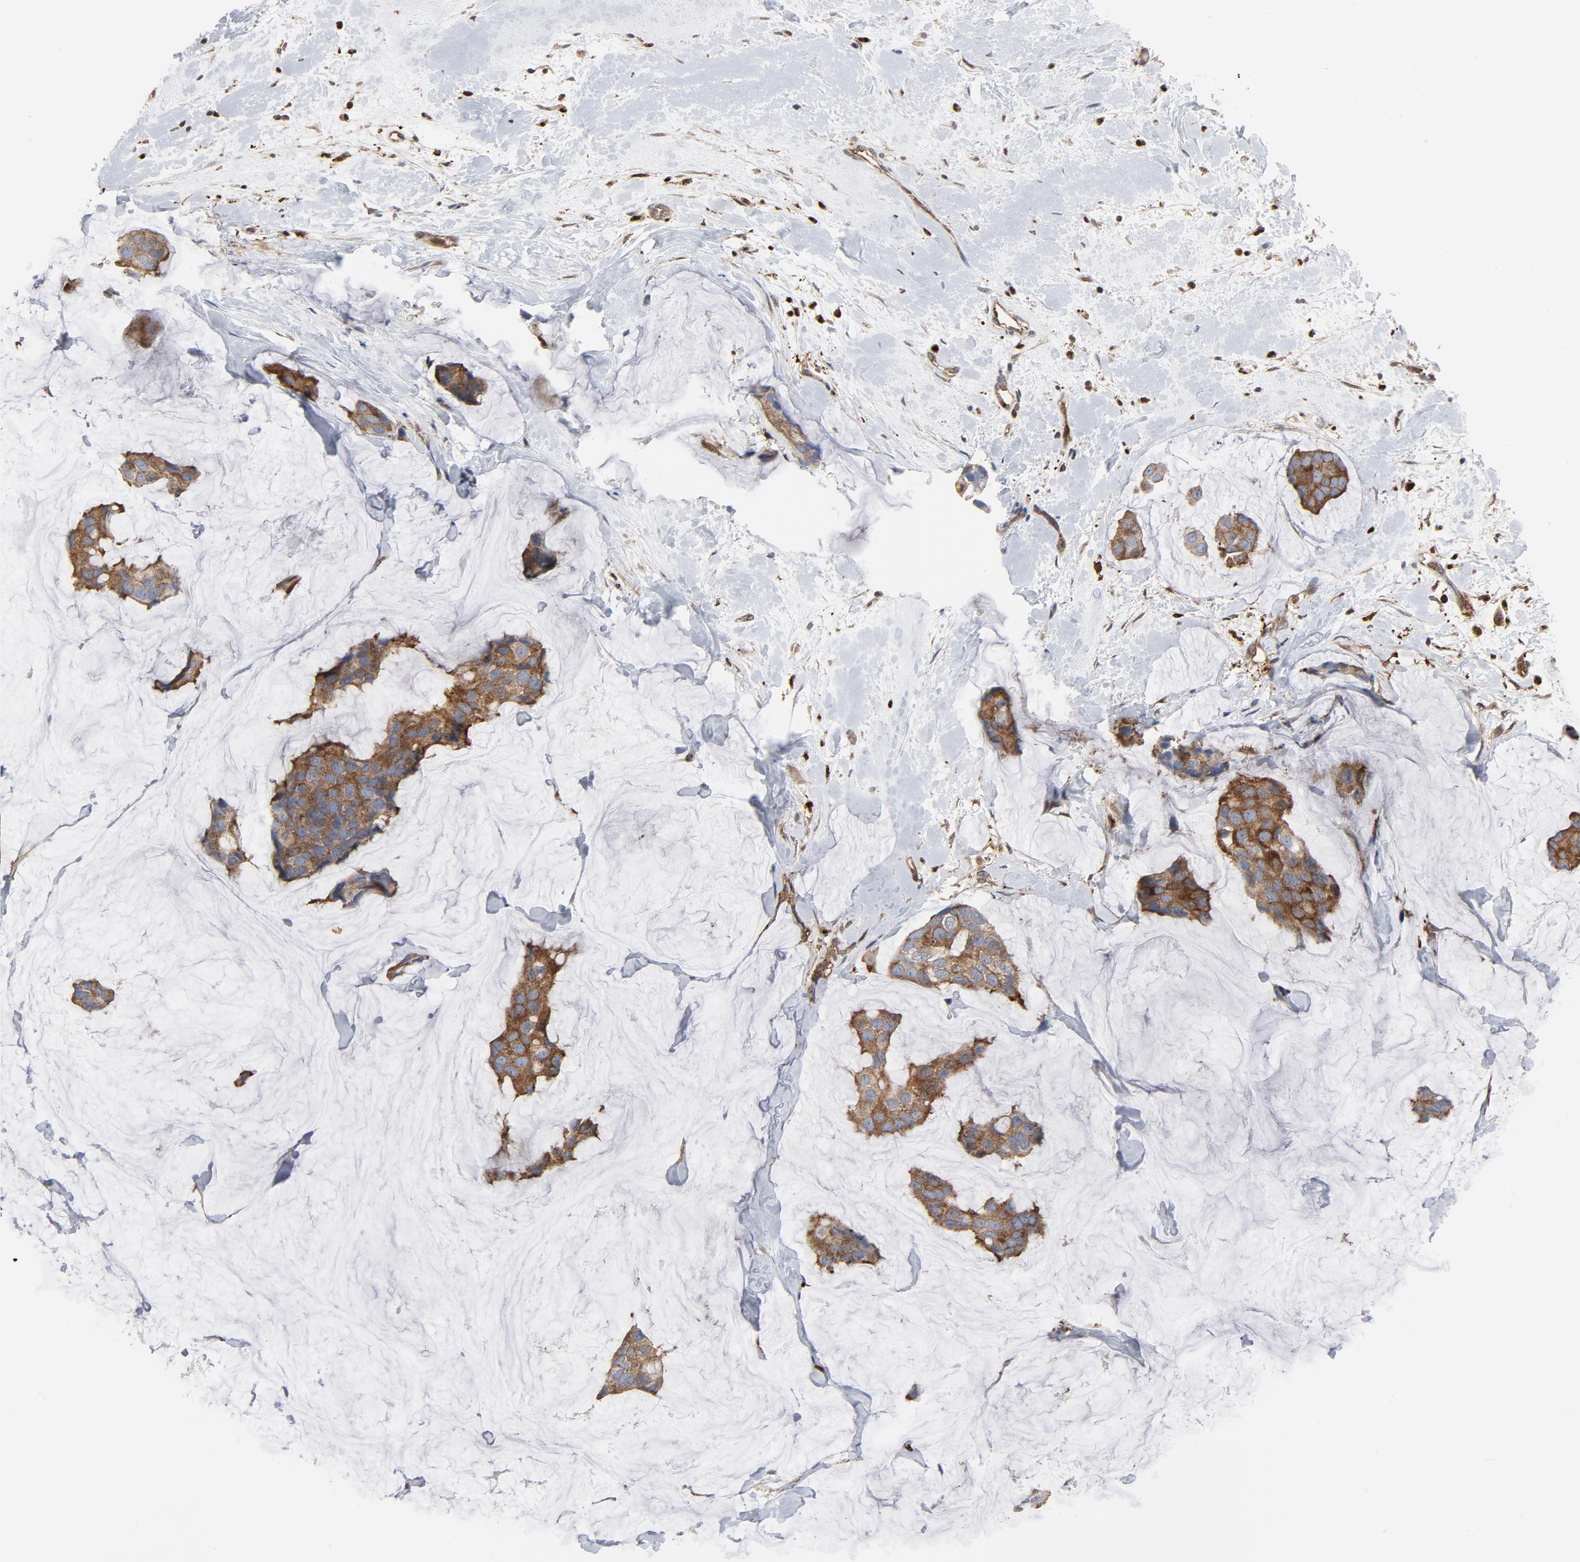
{"staining": {"intensity": "moderate", "quantity": ">75%", "location": "cytoplasmic/membranous"}, "tissue": "breast cancer", "cell_type": "Tumor cells", "image_type": "cancer", "snomed": [{"axis": "morphology", "description": "Normal tissue, NOS"}, {"axis": "morphology", "description": "Duct carcinoma"}, {"axis": "topography", "description": "Breast"}], "caption": "Breast invasive ductal carcinoma stained for a protein (brown) shows moderate cytoplasmic/membranous positive positivity in about >75% of tumor cells.", "gene": "YES1", "patient": {"sex": "female", "age": 50}}